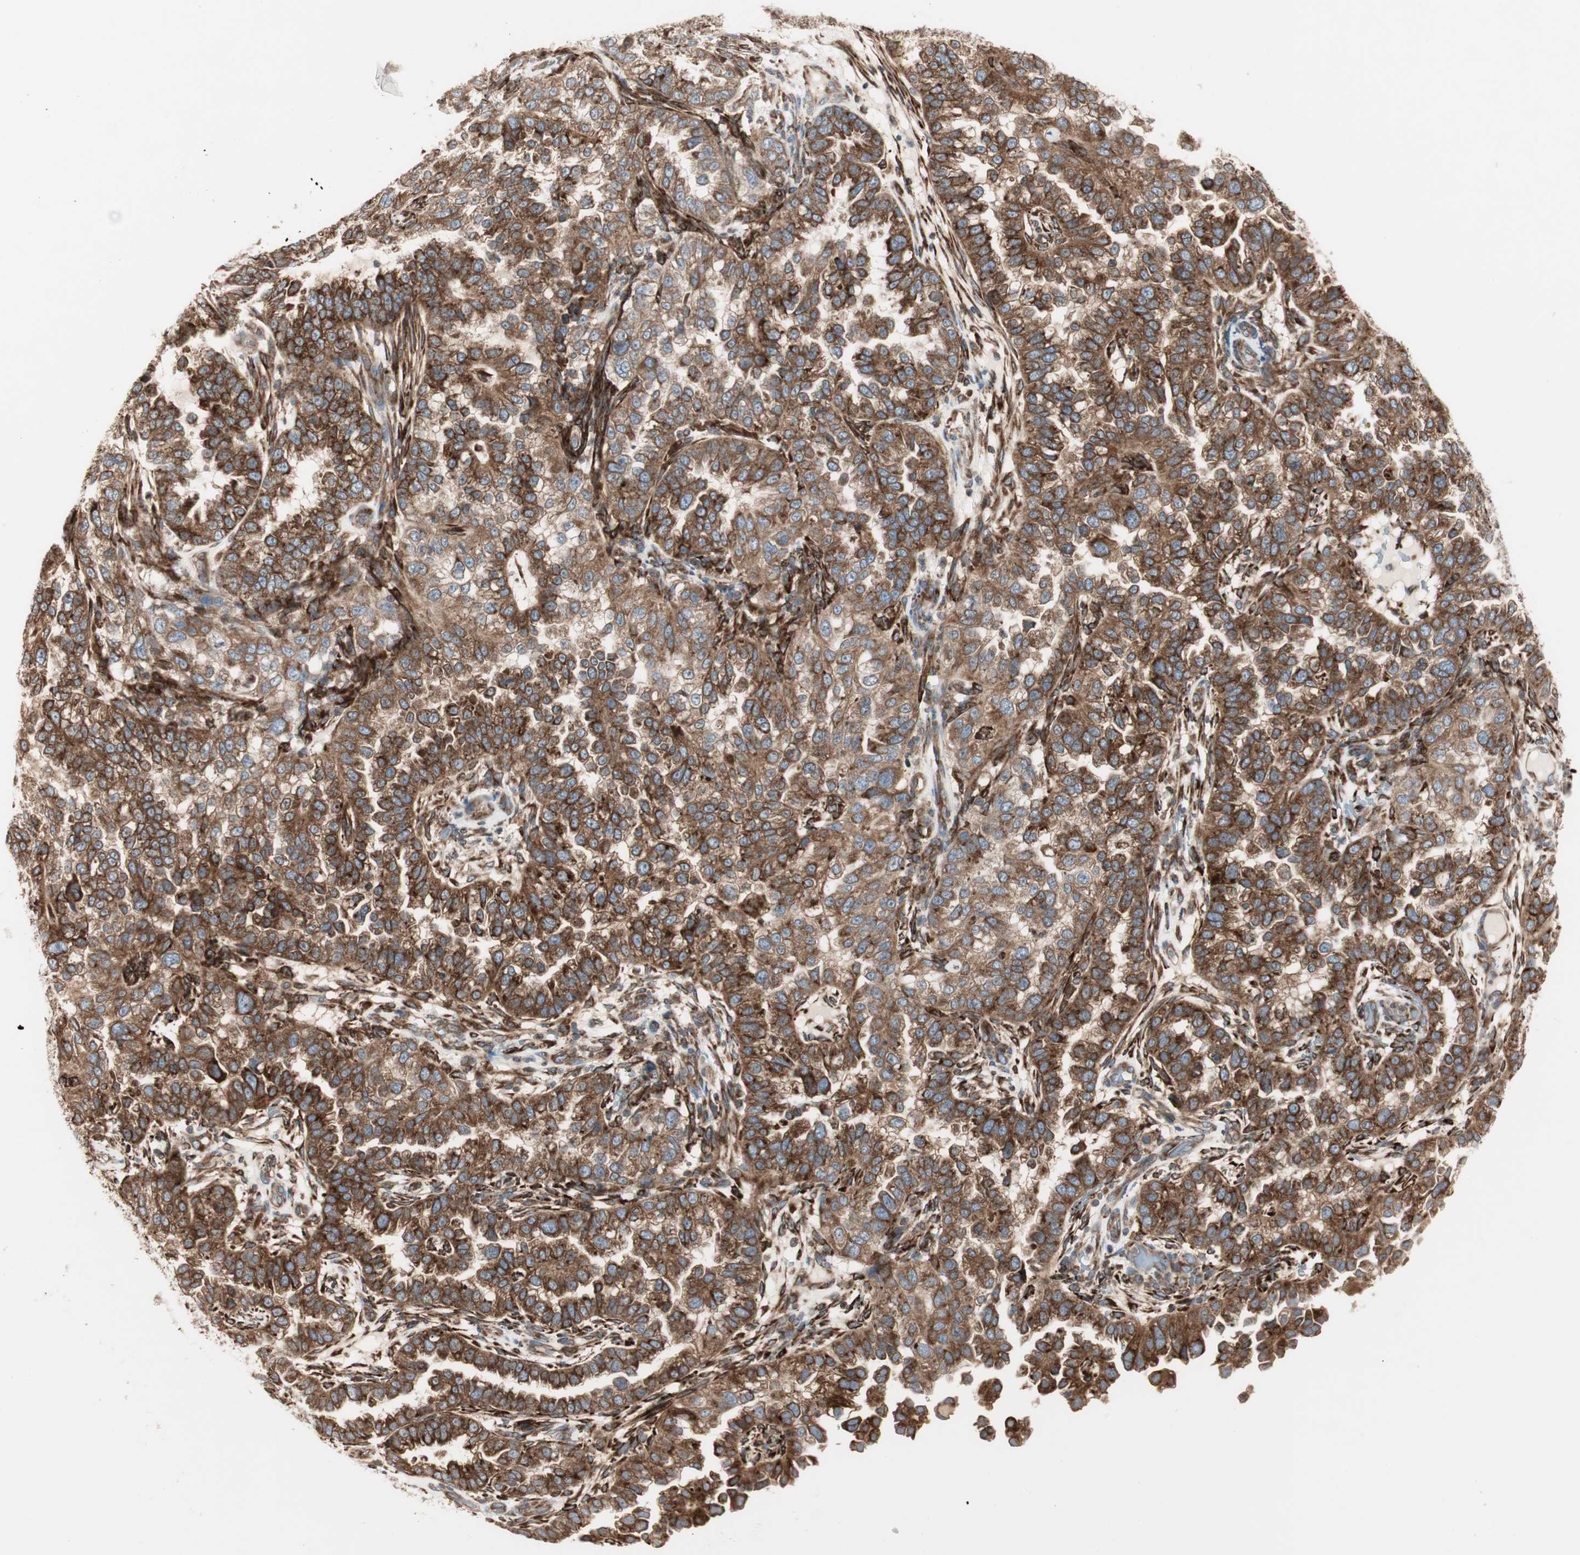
{"staining": {"intensity": "strong", "quantity": ">75%", "location": "cytoplasmic/membranous"}, "tissue": "endometrial cancer", "cell_type": "Tumor cells", "image_type": "cancer", "snomed": [{"axis": "morphology", "description": "Adenocarcinoma, NOS"}, {"axis": "topography", "description": "Endometrium"}], "caption": "IHC image of adenocarcinoma (endometrial) stained for a protein (brown), which exhibits high levels of strong cytoplasmic/membranous staining in about >75% of tumor cells.", "gene": "H6PD", "patient": {"sex": "female", "age": 85}}